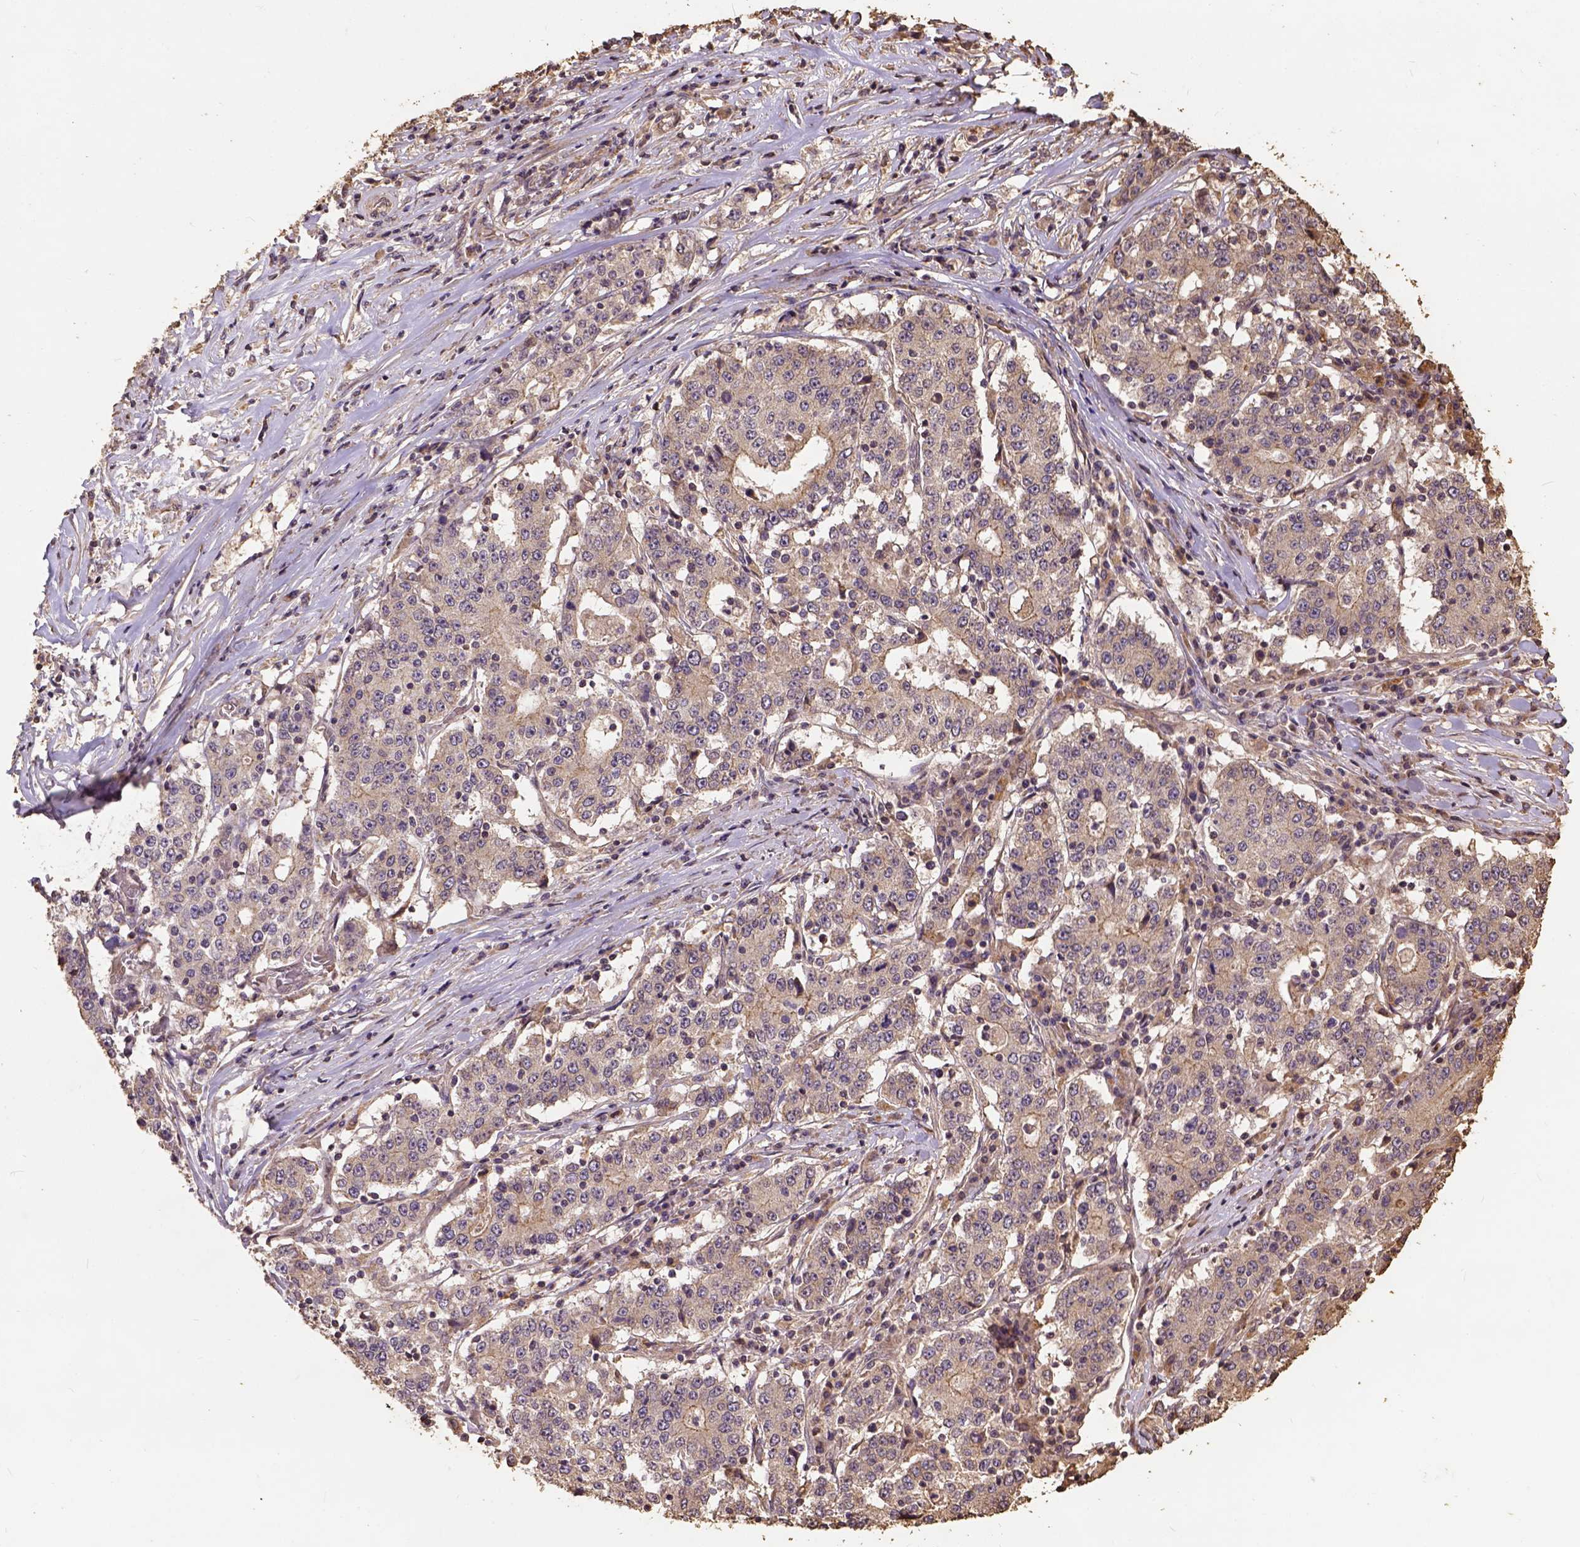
{"staining": {"intensity": "weak", "quantity": ">75%", "location": "cytoplasmic/membranous"}, "tissue": "stomach cancer", "cell_type": "Tumor cells", "image_type": "cancer", "snomed": [{"axis": "morphology", "description": "Adenocarcinoma, NOS"}, {"axis": "topography", "description": "Stomach"}], "caption": "This micrograph reveals IHC staining of human stomach adenocarcinoma, with low weak cytoplasmic/membranous positivity in about >75% of tumor cells.", "gene": "ATP1B3", "patient": {"sex": "male", "age": 59}}